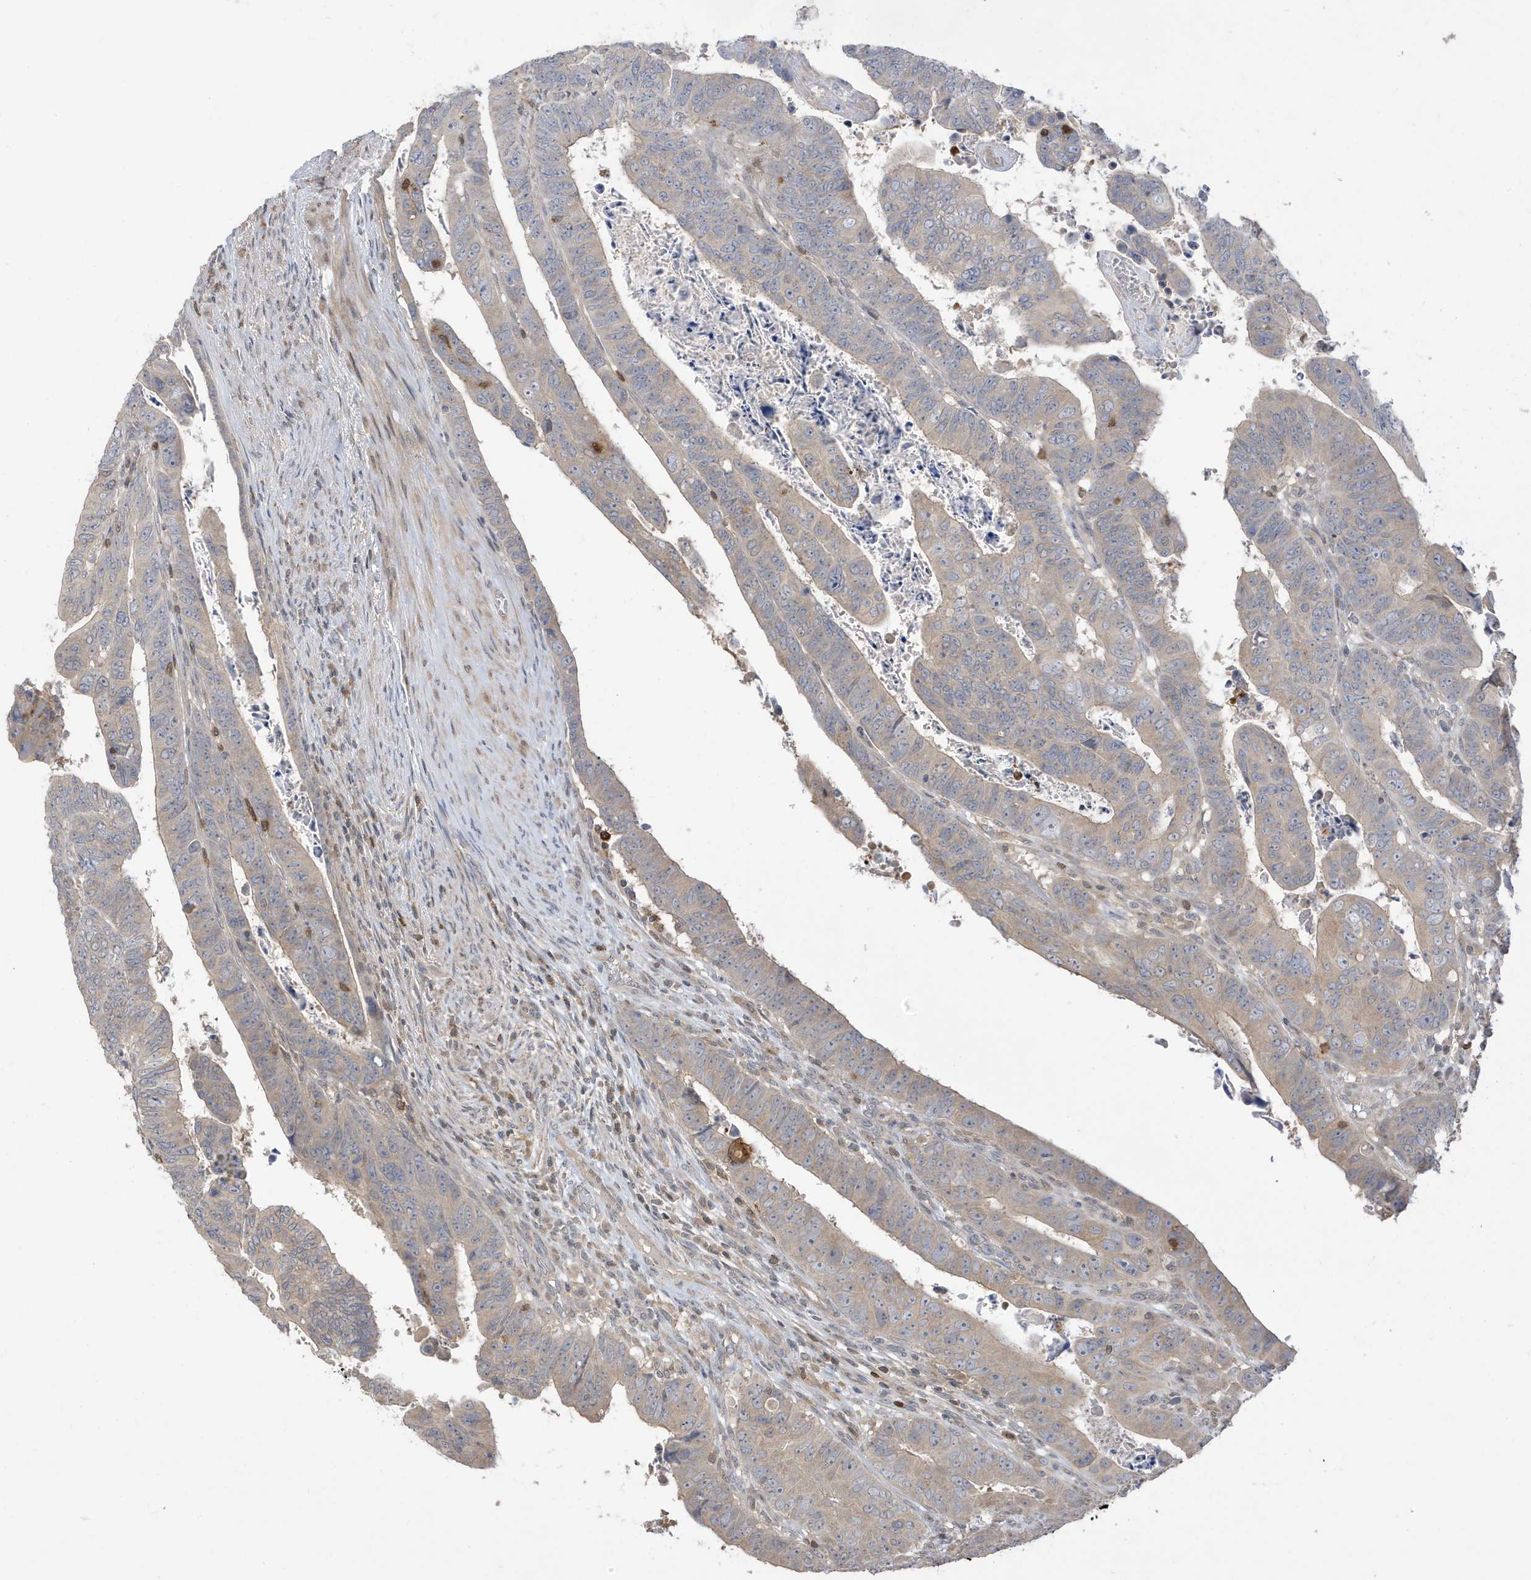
{"staining": {"intensity": "negative", "quantity": "none", "location": "none"}, "tissue": "colorectal cancer", "cell_type": "Tumor cells", "image_type": "cancer", "snomed": [{"axis": "morphology", "description": "Normal tissue, NOS"}, {"axis": "morphology", "description": "Adenocarcinoma, NOS"}, {"axis": "topography", "description": "Rectum"}], "caption": "High power microscopy micrograph of an IHC image of colorectal cancer (adenocarcinoma), revealing no significant positivity in tumor cells.", "gene": "TAB3", "patient": {"sex": "female", "age": 65}}